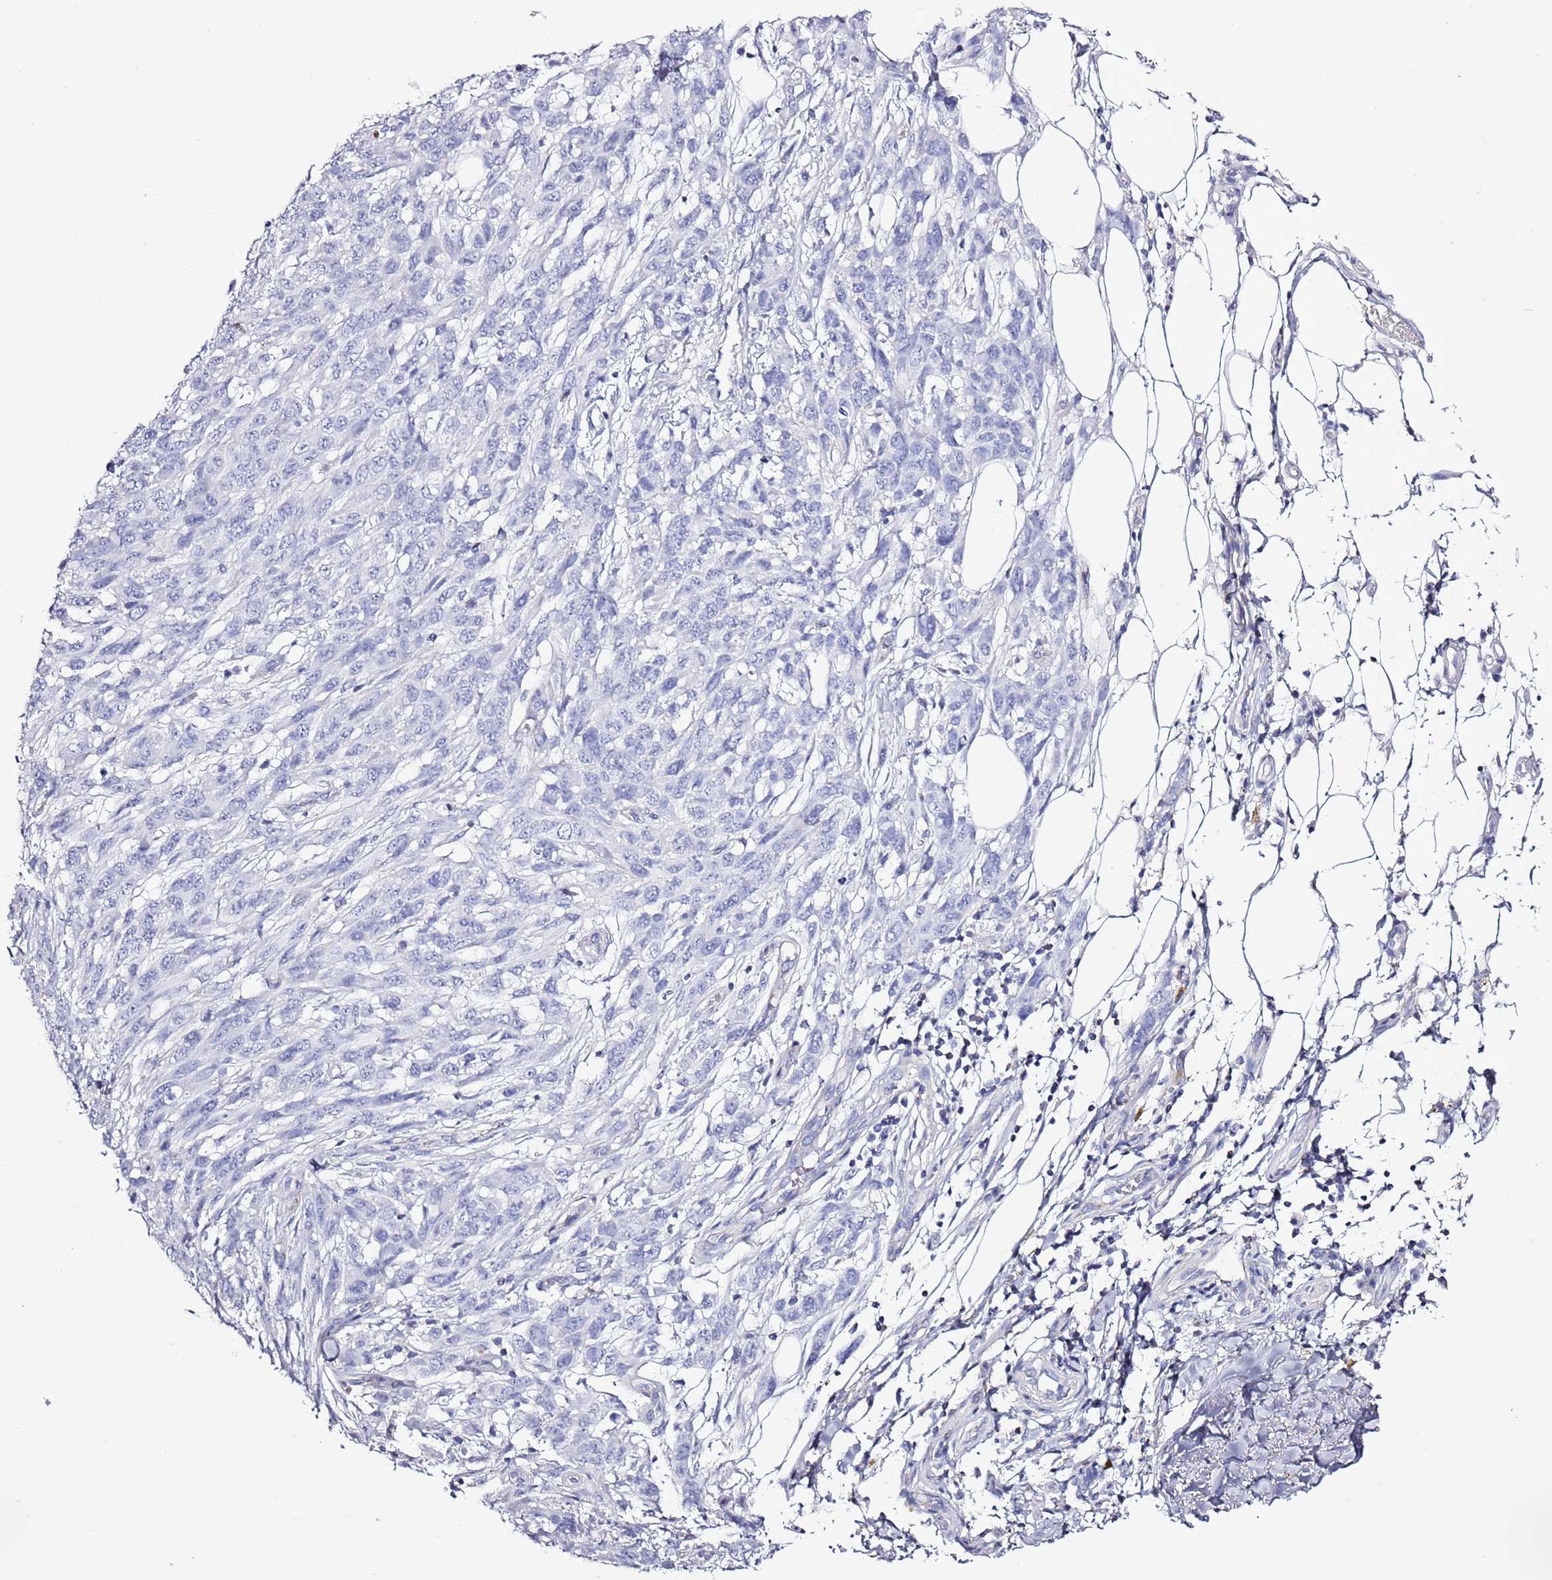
{"staining": {"intensity": "negative", "quantity": "none", "location": "none"}, "tissue": "melanoma", "cell_type": "Tumor cells", "image_type": "cancer", "snomed": [{"axis": "morphology", "description": "Normal morphology"}, {"axis": "morphology", "description": "Malignant melanoma, NOS"}, {"axis": "topography", "description": "Skin"}], "caption": "The histopathology image displays no significant positivity in tumor cells of melanoma. Nuclei are stained in blue.", "gene": "SLC23A1", "patient": {"sex": "female", "age": 72}}